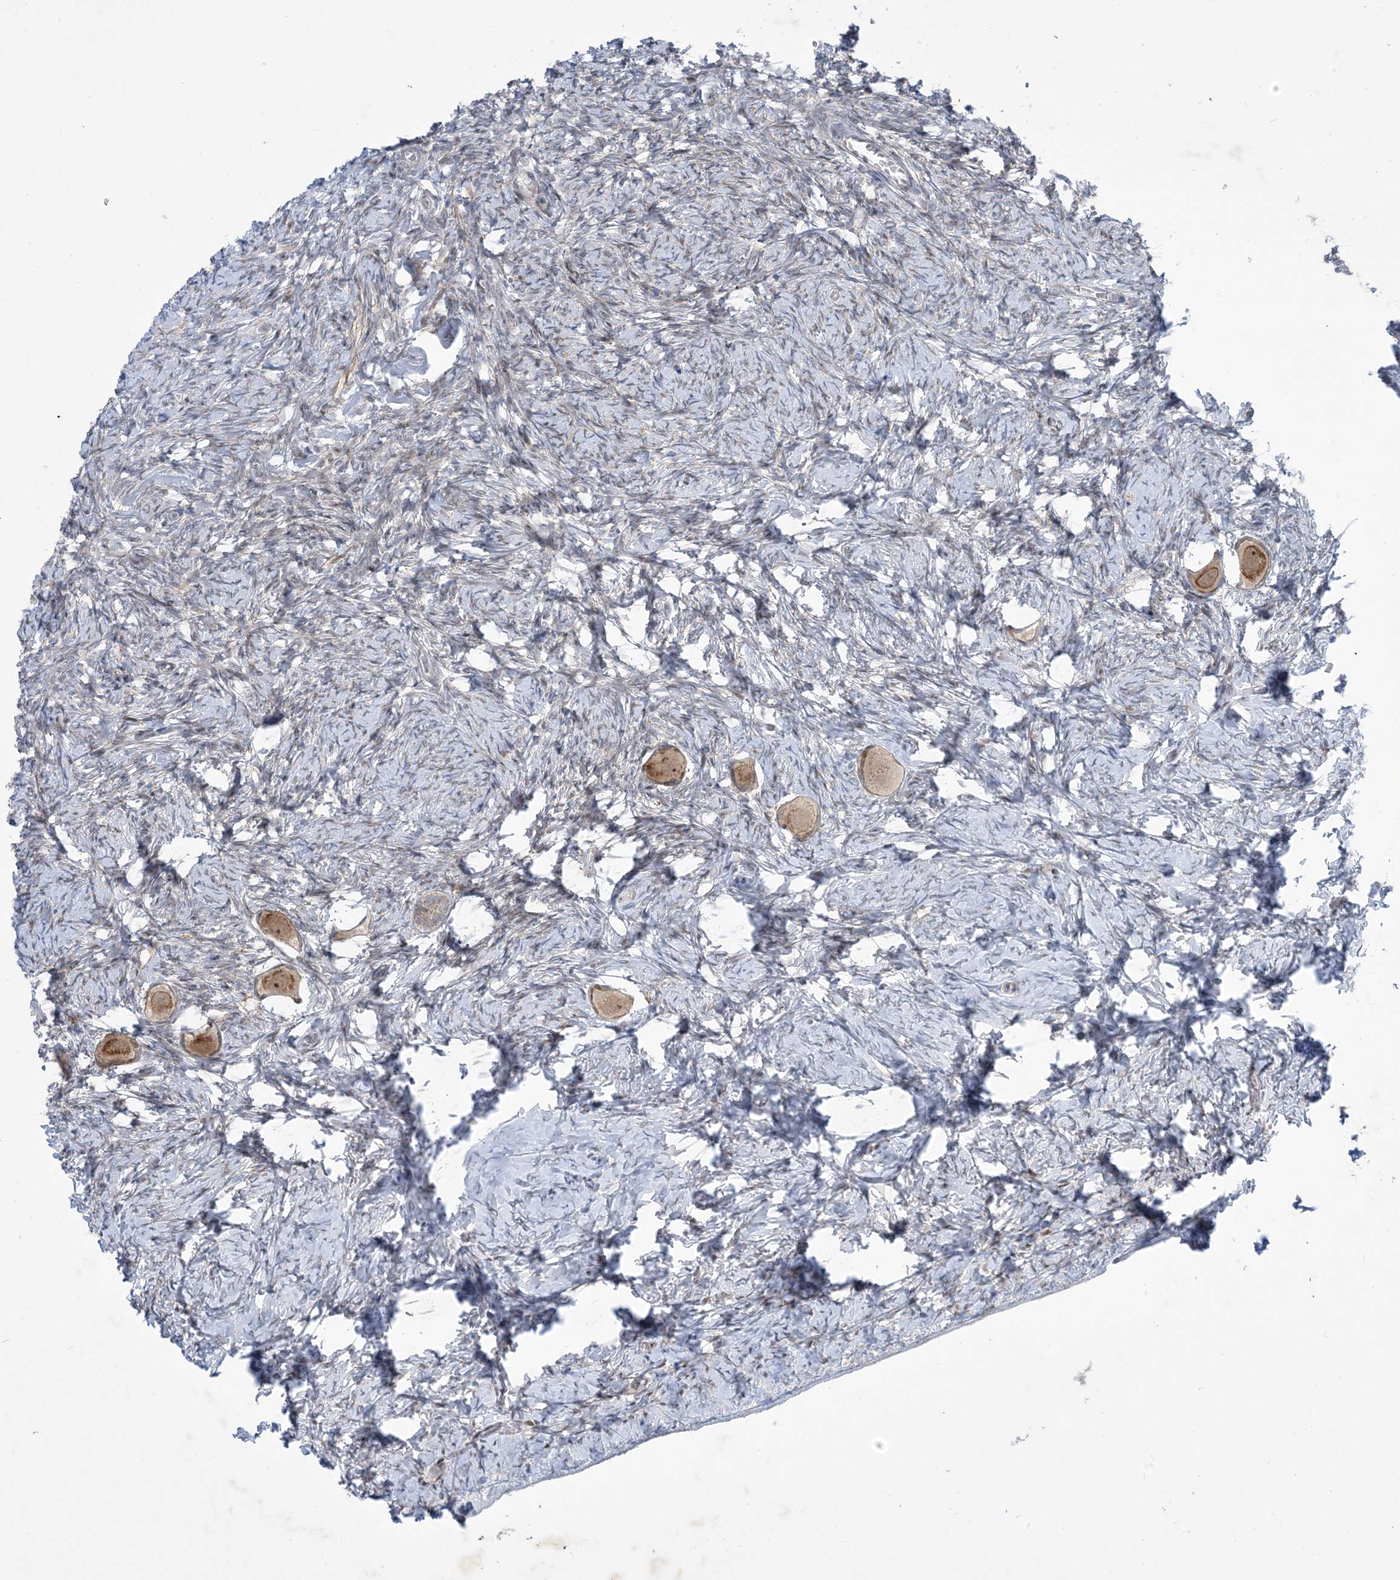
{"staining": {"intensity": "moderate", "quantity": ">75%", "location": "cytoplasmic/membranous"}, "tissue": "ovary", "cell_type": "Follicle cells", "image_type": "normal", "snomed": [{"axis": "morphology", "description": "Normal tissue, NOS"}, {"axis": "topography", "description": "Ovary"}], "caption": "IHC of benign human ovary reveals medium levels of moderate cytoplasmic/membranous positivity in approximately >75% of follicle cells.", "gene": "SOGA3", "patient": {"sex": "female", "age": 27}}